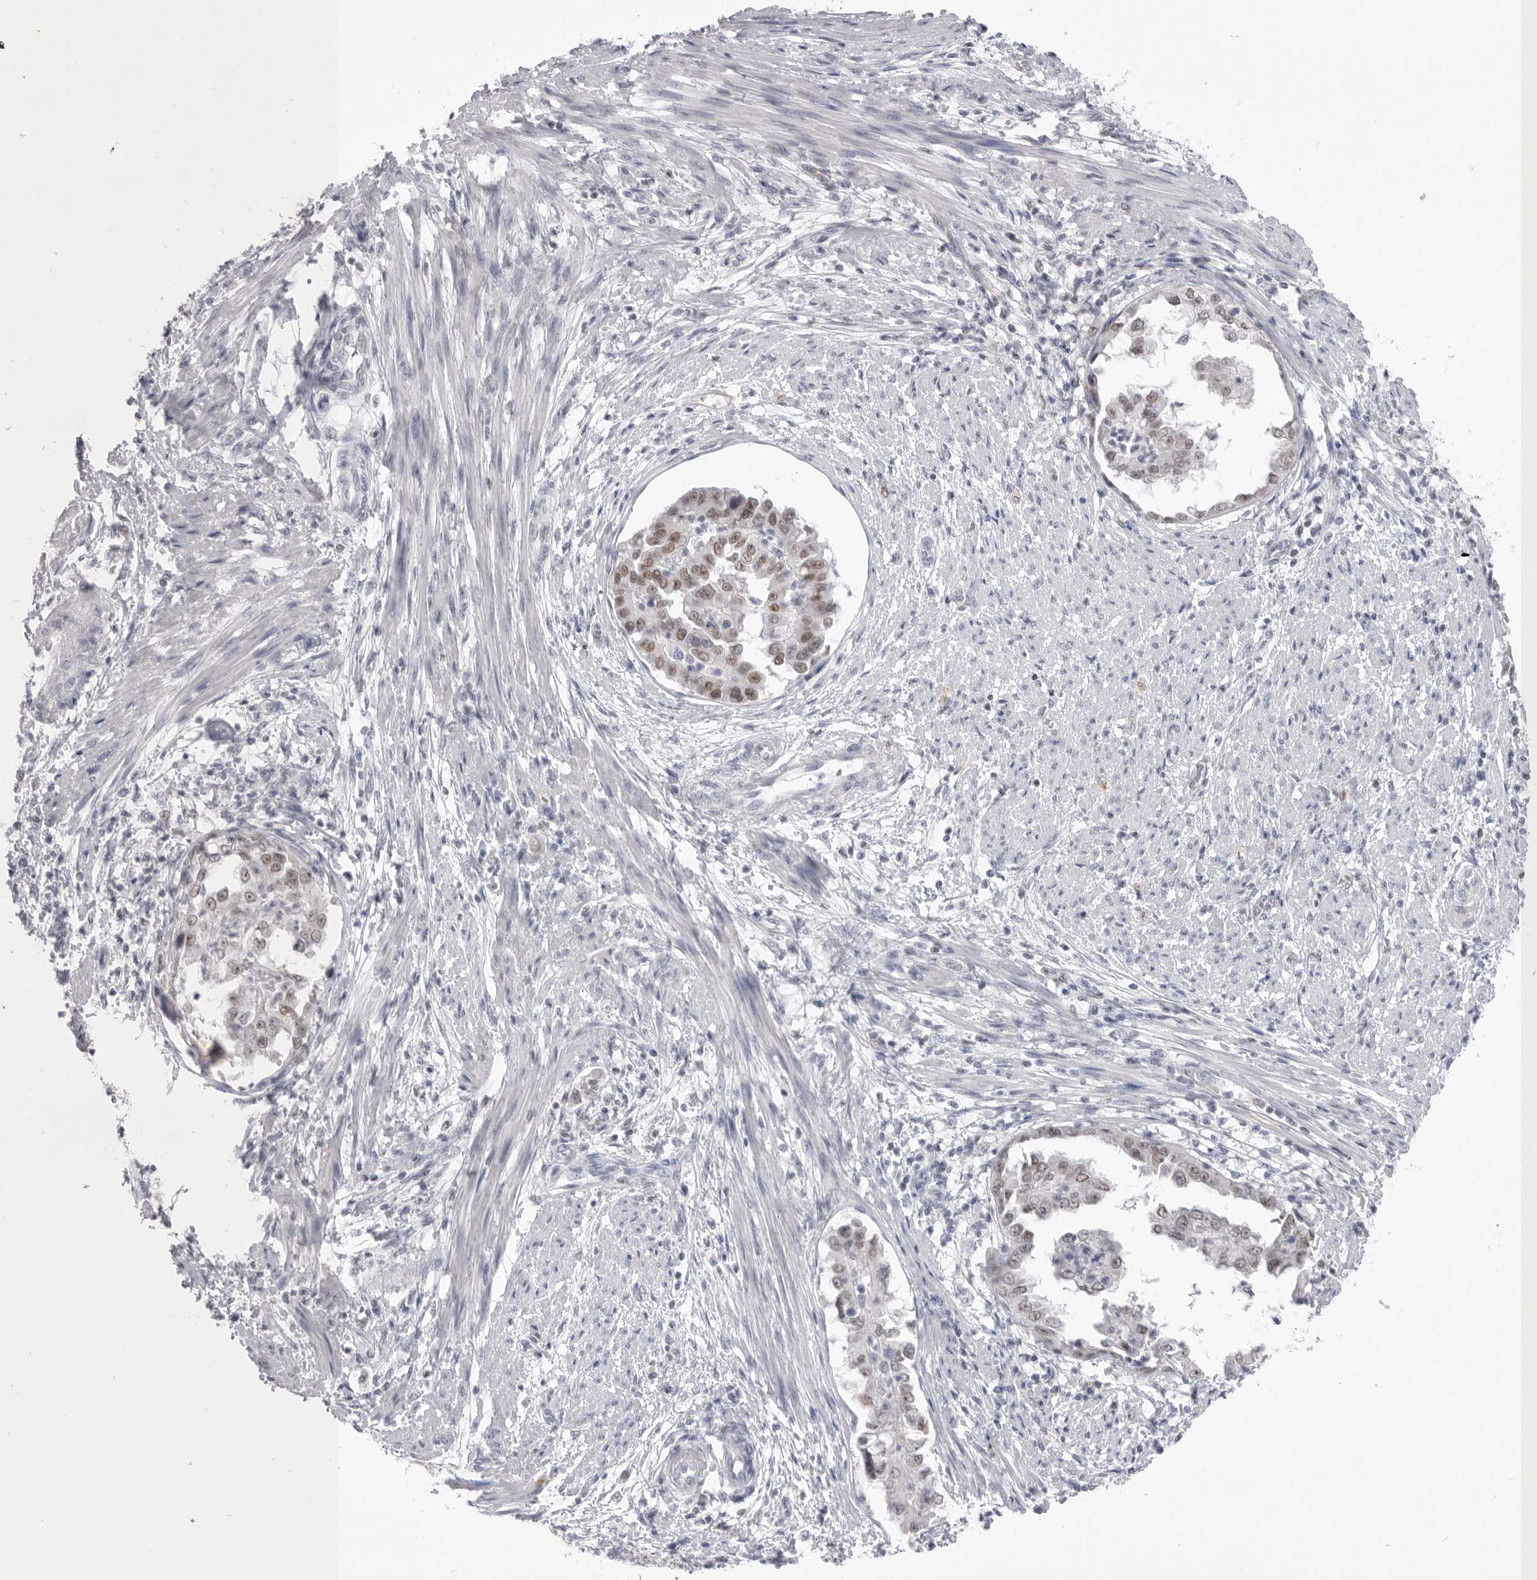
{"staining": {"intensity": "strong", "quantity": "25%-75%", "location": "nuclear"}, "tissue": "endometrial cancer", "cell_type": "Tumor cells", "image_type": "cancer", "snomed": [{"axis": "morphology", "description": "Adenocarcinoma, NOS"}, {"axis": "topography", "description": "Endometrium"}], "caption": "This is an image of immunohistochemistry (IHC) staining of endometrial cancer, which shows strong staining in the nuclear of tumor cells.", "gene": "ZBTB7B", "patient": {"sex": "female", "age": 85}}